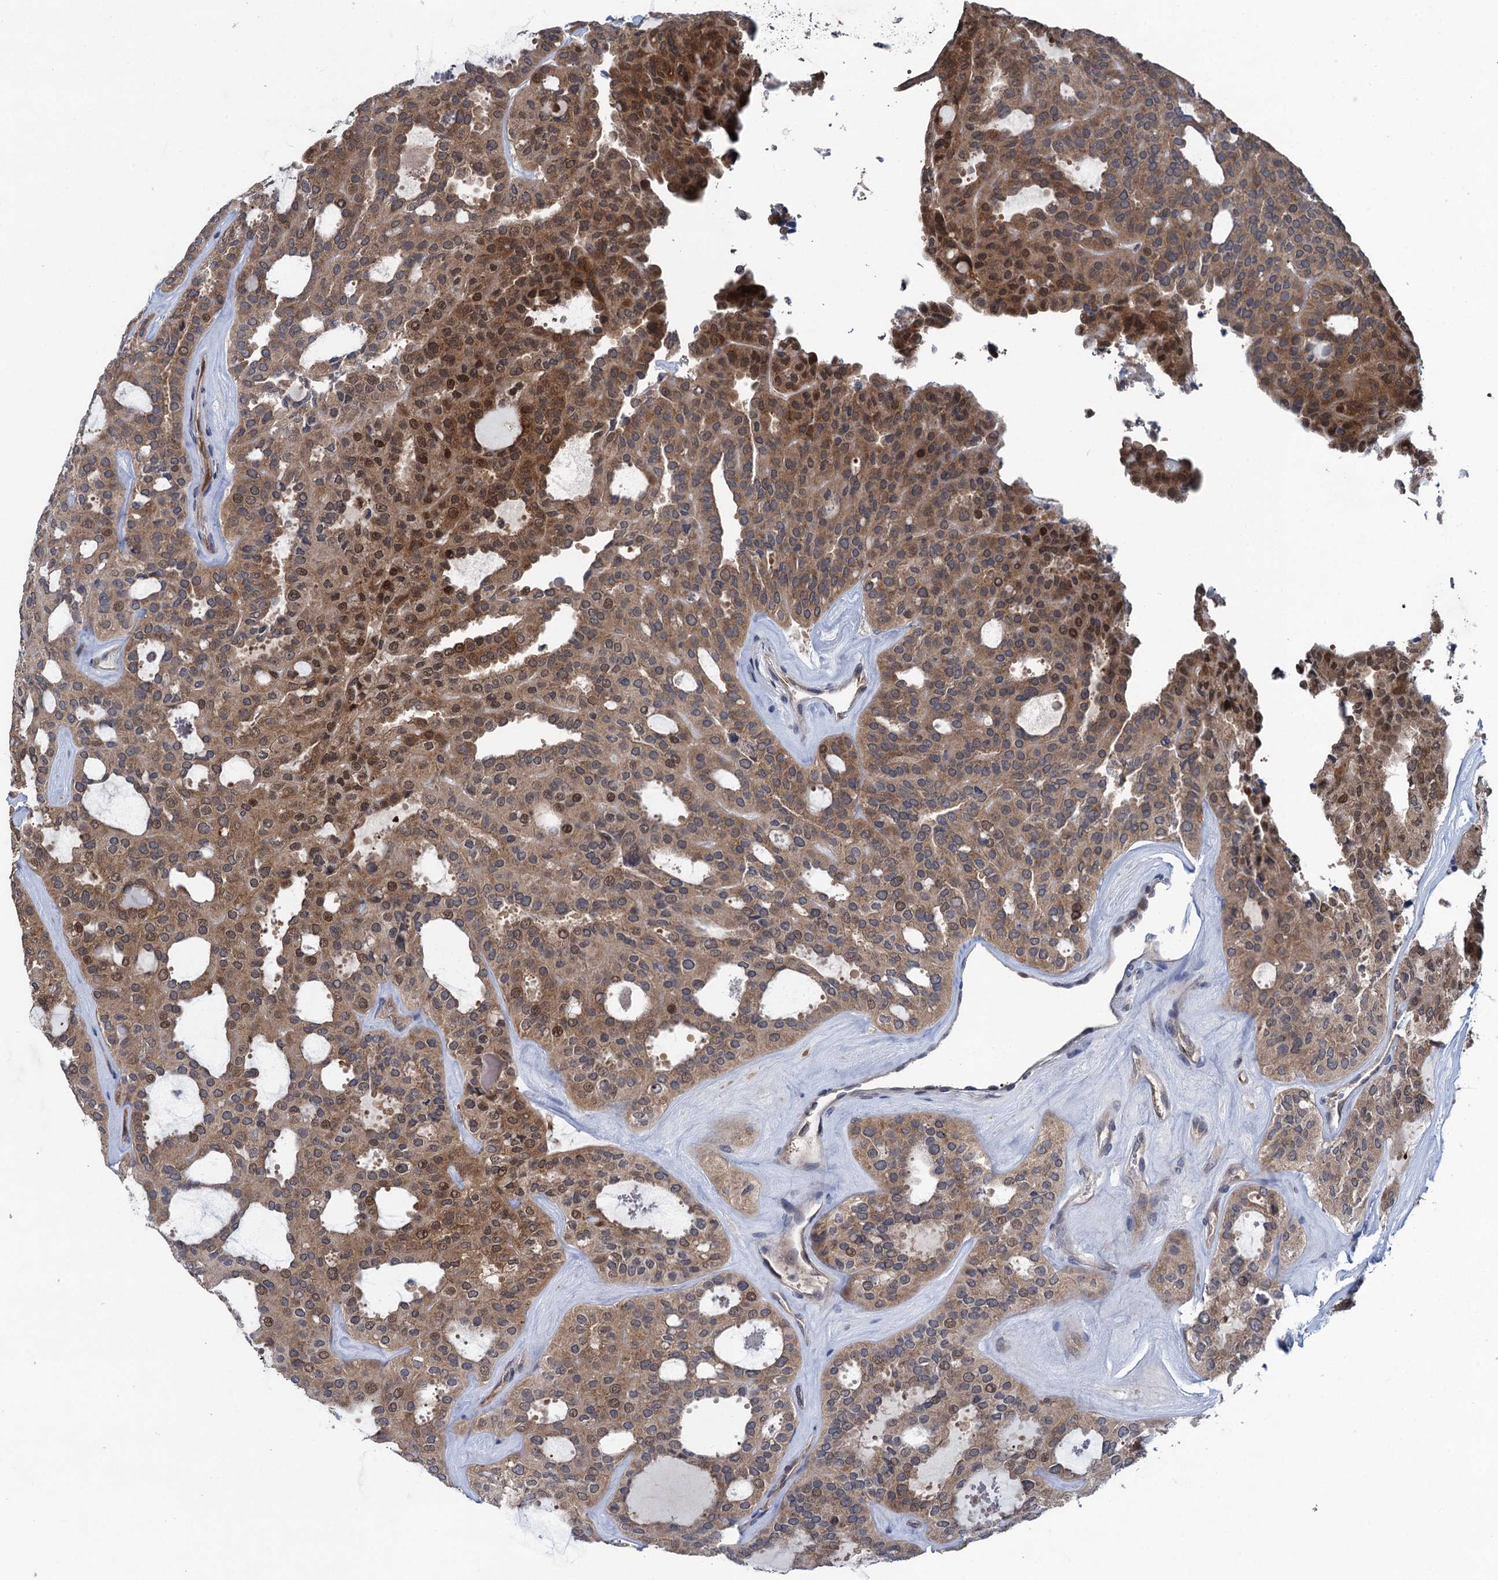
{"staining": {"intensity": "moderate", "quantity": ">75%", "location": "cytoplasmic/membranous,nuclear"}, "tissue": "thyroid cancer", "cell_type": "Tumor cells", "image_type": "cancer", "snomed": [{"axis": "morphology", "description": "Follicular adenoma carcinoma, NOS"}, {"axis": "topography", "description": "Thyroid gland"}], "caption": "Human thyroid cancer (follicular adenoma carcinoma) stained with a brown dye shows moderate cytoplasmic/membranous and nuclear positive expression in about >75% of tumor cells.", "gene": "CNTN5", "patient": {"sex": "male", "age": 75}}